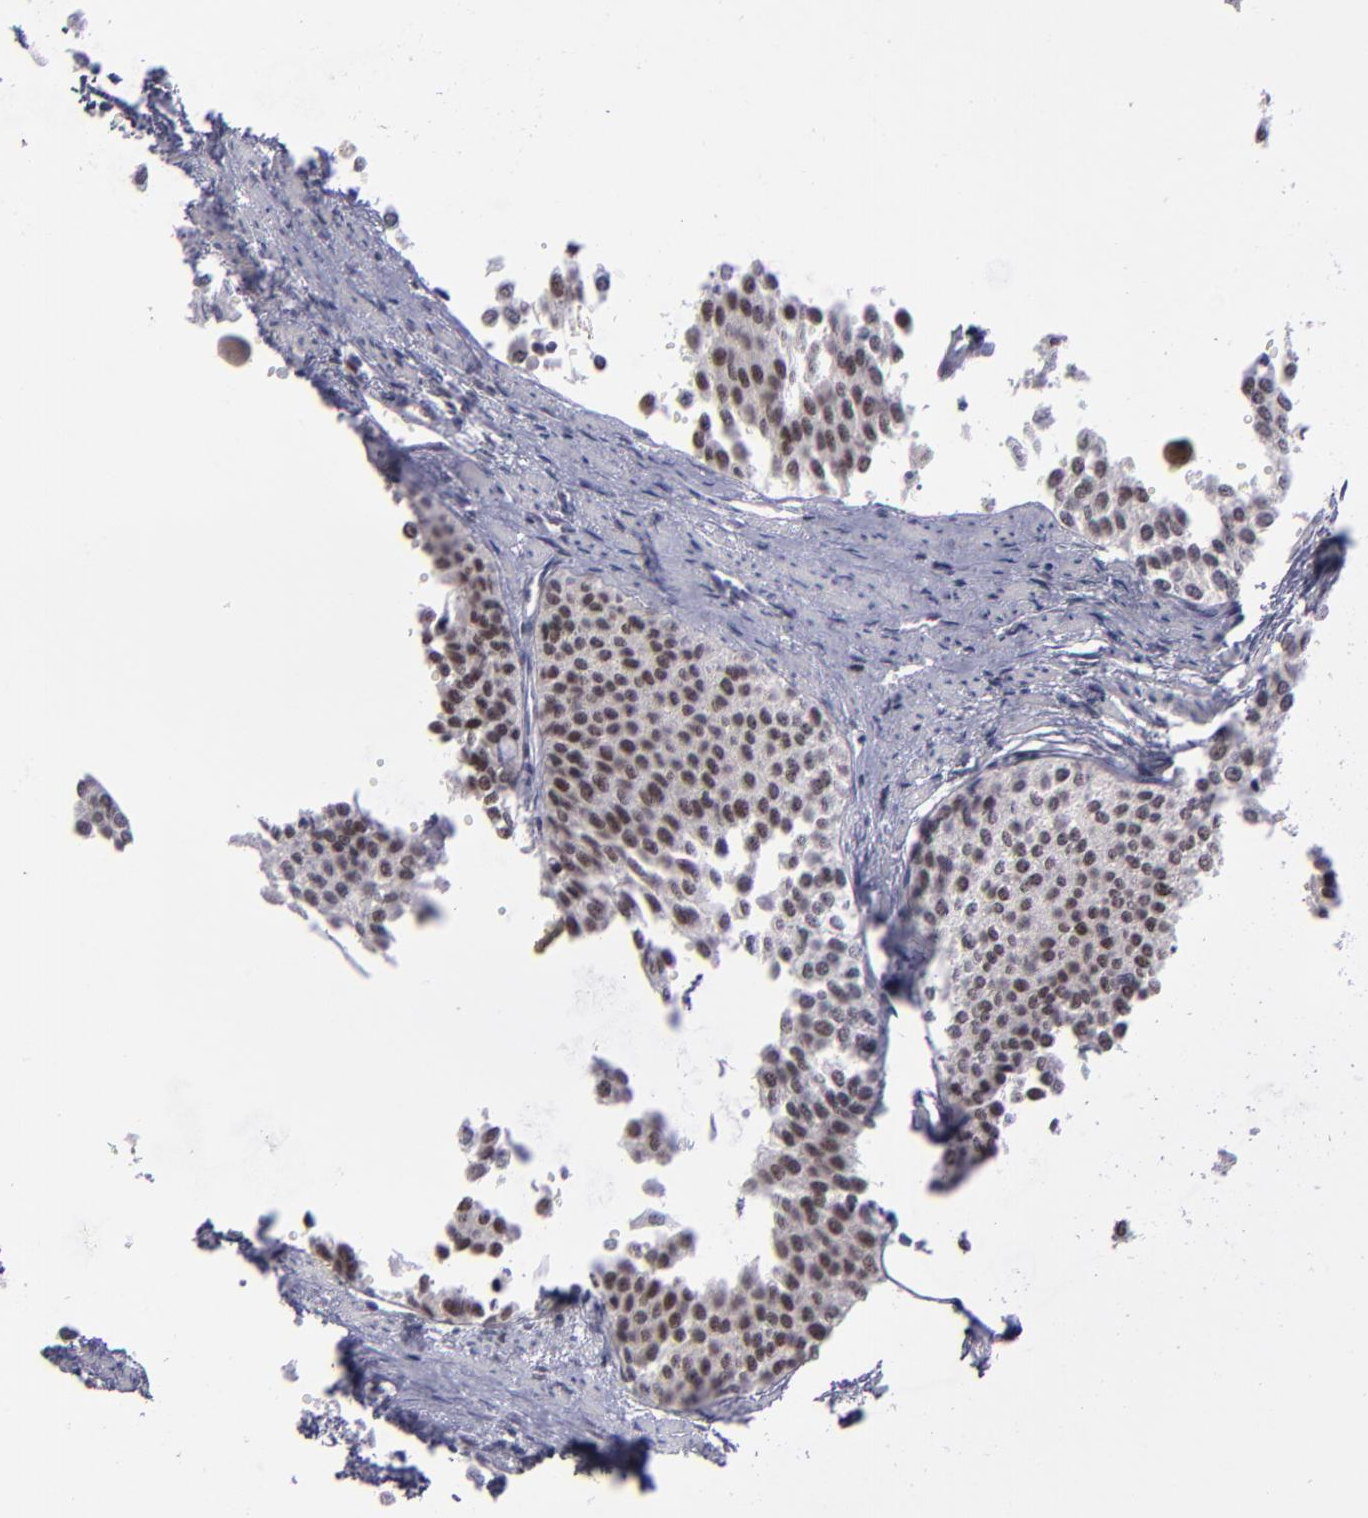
{"staining": {"intensity": "moderate", "quantity": "25%-75%", "location": "nuclear"}, "tissue": "urothelial cancer", "cell_type": "Tumor cells", "image_type": "cancer", "snomed": [{"axis": "morphology", "description": "Urothelial carcinoma, Low grade"}, {"axis": "topography", "description": "Urinary bladder"}], "caption": "Tumor cells reveal medium levels of moderate nuclear positivity in approximately 25%-75% of cells in urothelial cancer. The staining was performed using DAB to visualize the protein expression in brown, while the nuclei were stained in blue with hematoxylin (Magnification: 20x).", "gene": "OTUB2", "patient": {"sex": "female", "age": 73}}